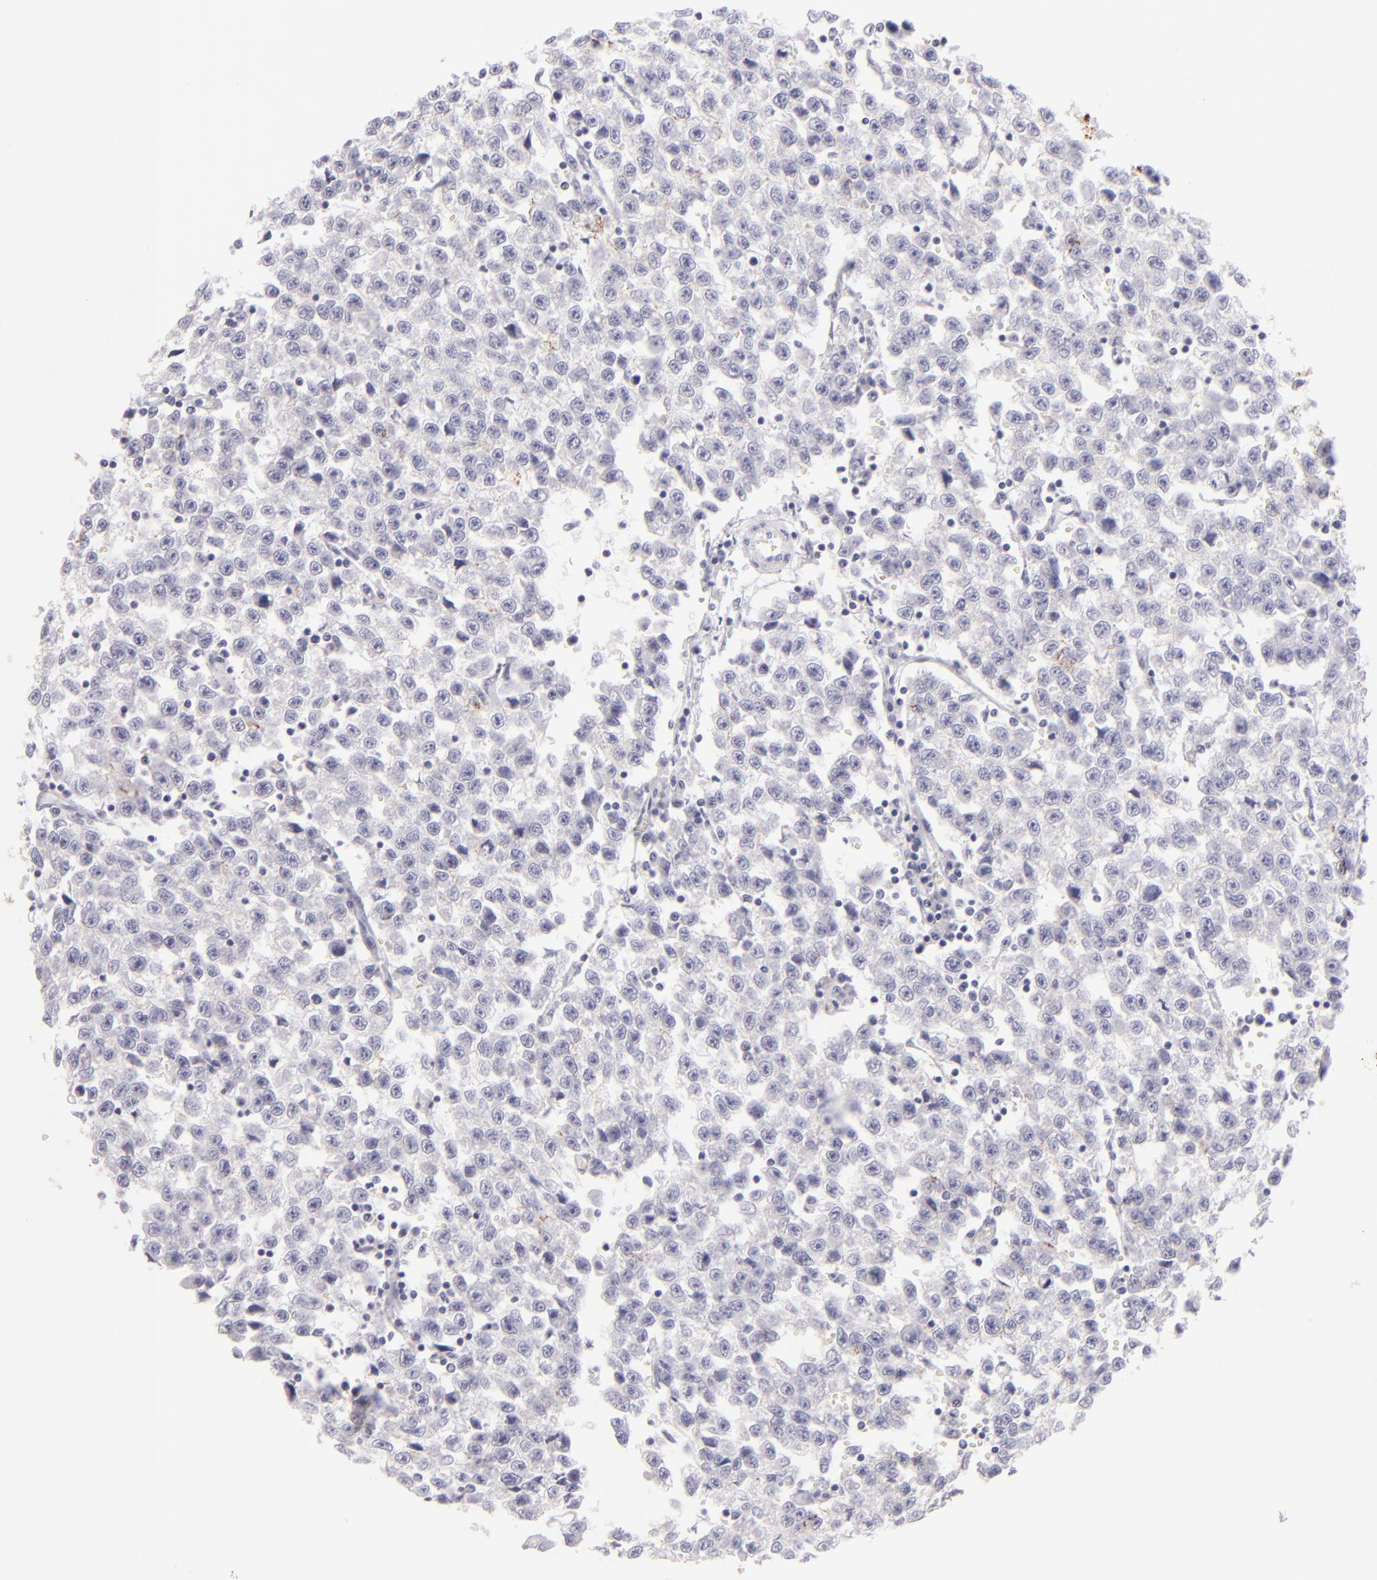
{"staining": {"intensity": "negative", "quantity": "none", "location": "none"}, "tissue": "testis cancer", "cell_type": "Tumor cells", "image_type": "cancer", "snomed": [{"axis": "morphology", "description": "Seminoma, NOS"}, {"axis": "topography", "description": "Testis"}], "caption": "High power microscopy micrograph of an IHC image of testis seminoma, revealing no significant staining in tumor cells.", "gene": "CLDN4", "patient": {"sex": "male", "age": 35}}